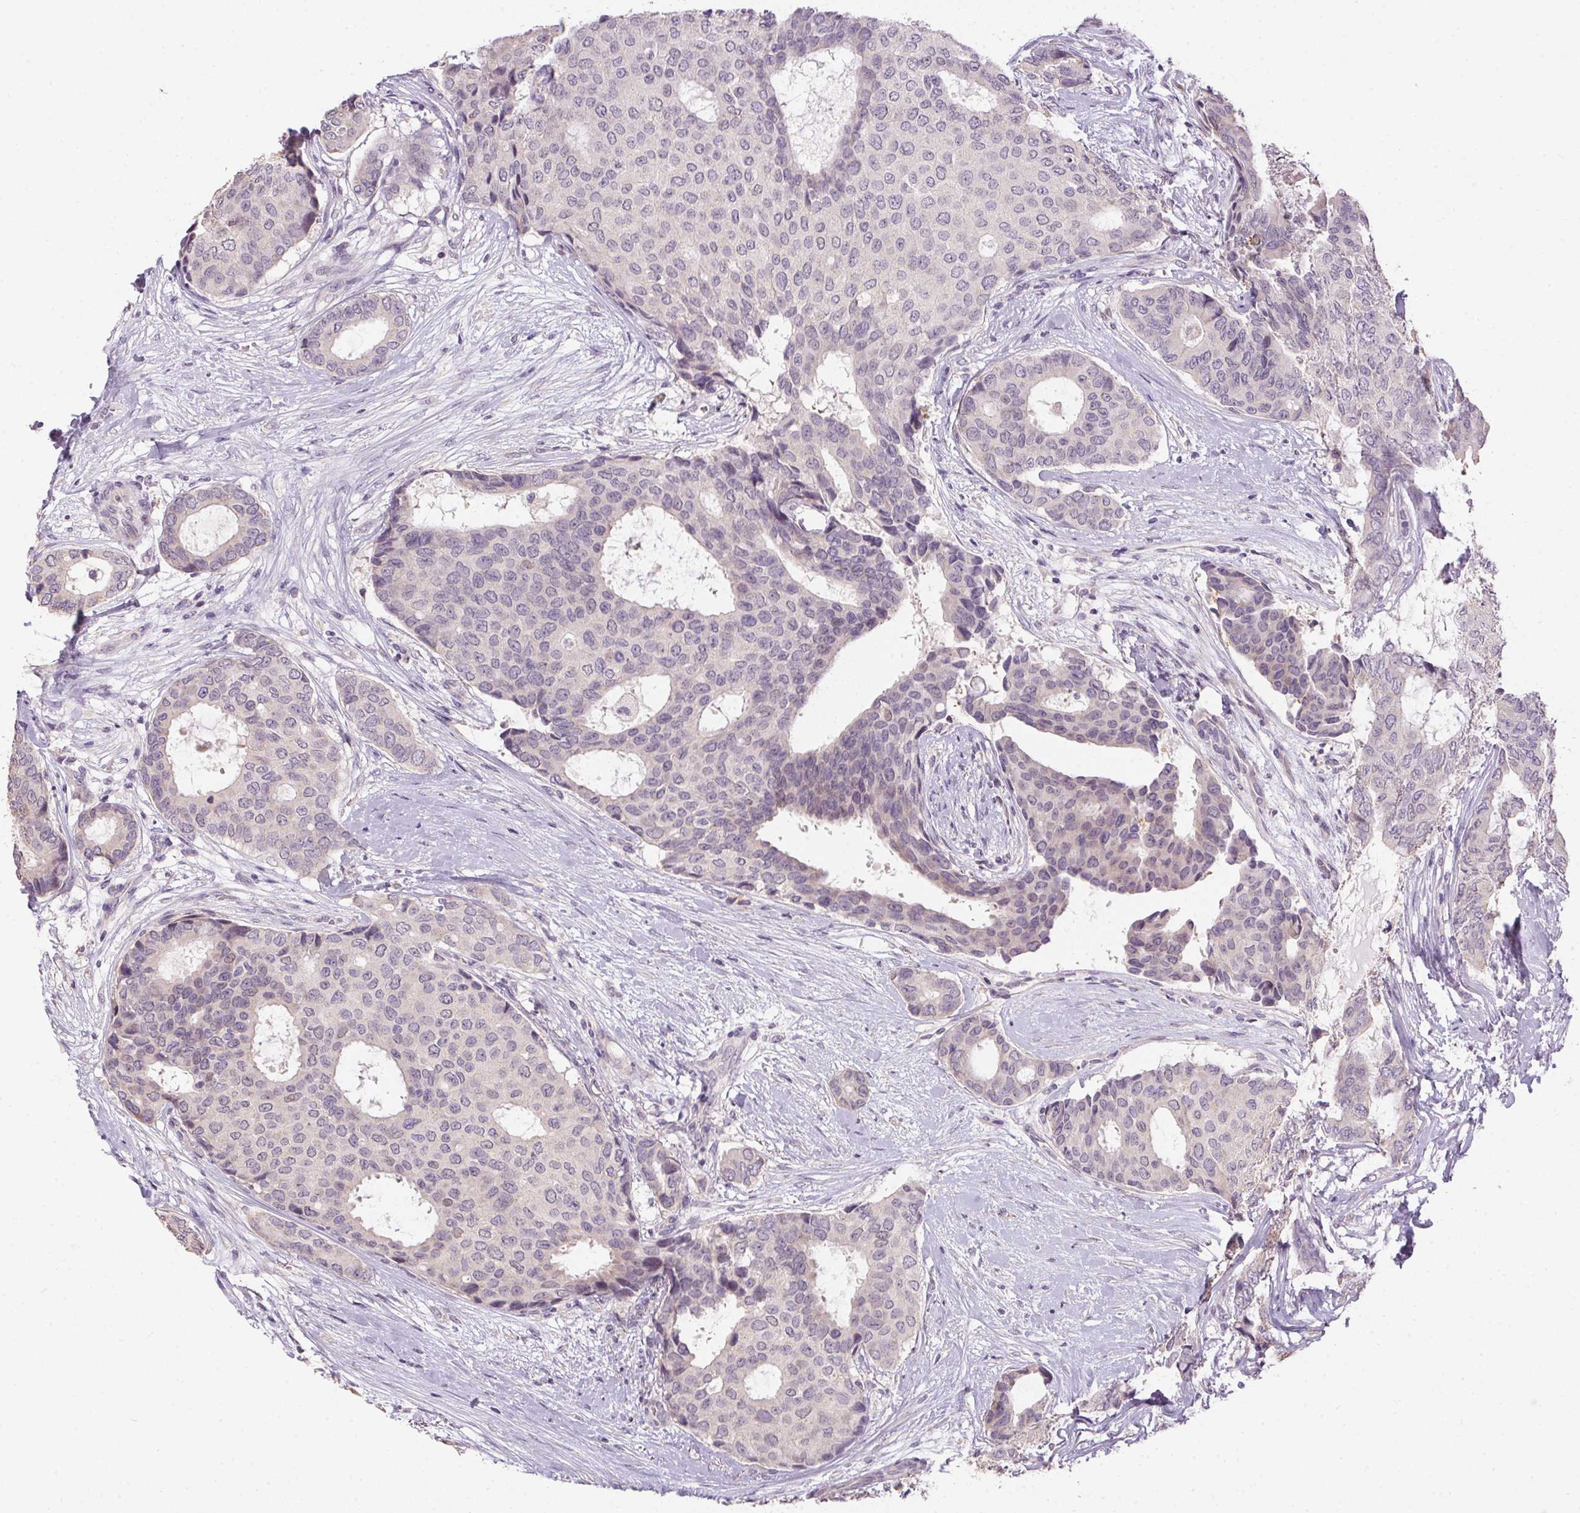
{"staining": {"intensity": "negative", "quantity": "none", "location": "none"}, "tissue": "breast cancer", "cell_type": "Tumor cells", "image_type": "cancer", "snomed": [{"axis": "morphology", "description": "Duct carcinoma"}, {"axis": "topography", "description": "Breast"}], "caption": "Tumor cells show no significant protein positivity in breast cancer.", "gene": "SPACA9", "patient": {"sex": "female", "age": 75}}